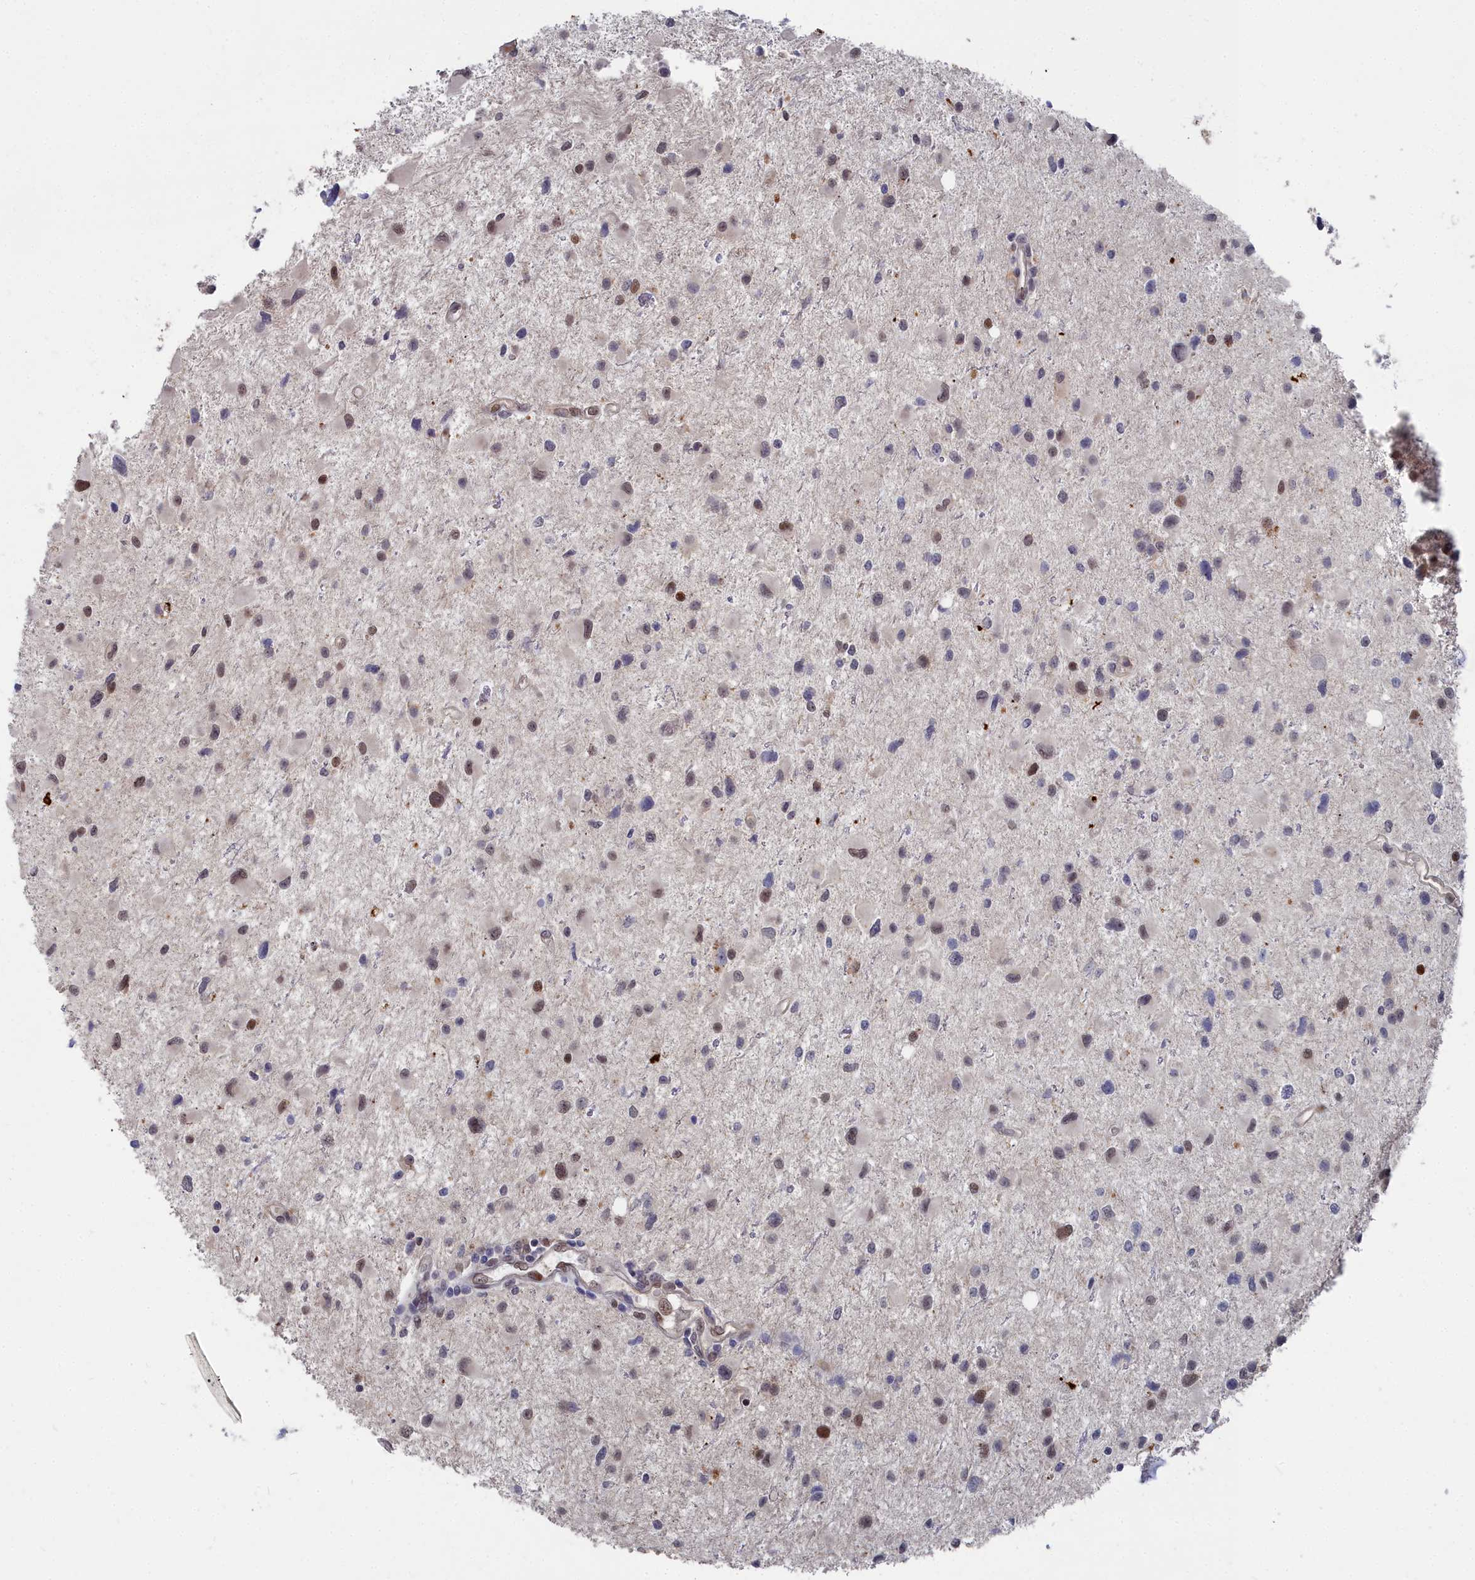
{"staining": {"intensity": "weak", "quantity": "<25%", "location": "nuclear"}, "tissue": "glioma", "cell_type": "Tumor cells", "image_type": "cancer", "snomed": [{"axis": "morphology", "description": "Glioma, malignant, Low grade"}, {"axis": "topography", "description": "Brain"}], "caption": "DAB immunohistochemical staining of malignant glioma (low-grade) exhibits no significant expression in tumor cells.", "gene": "RPS27A", "patient": {"sex": "female", "age": 32}}